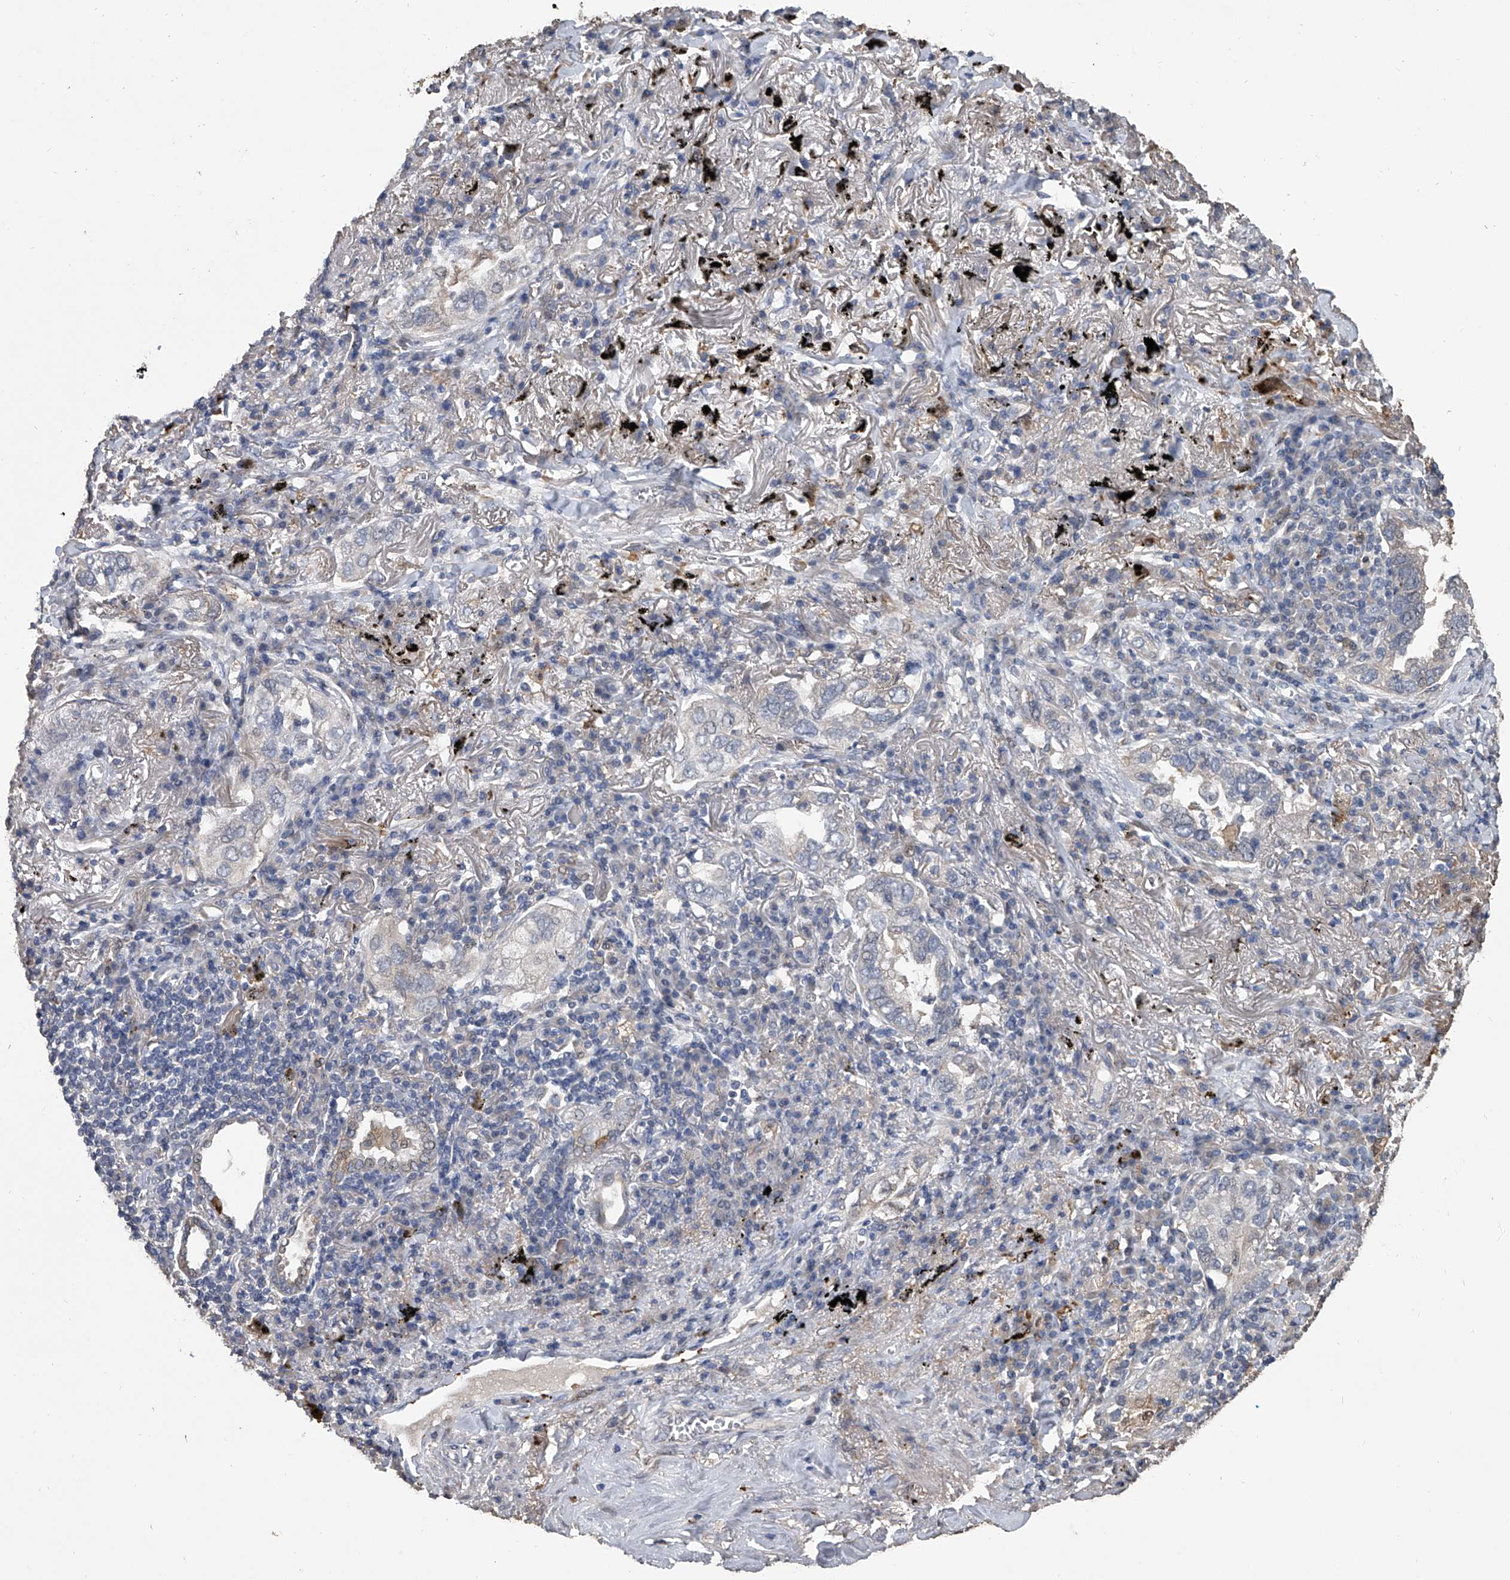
{"staining": {"intensity": "weak", "quantity": "<25%", "location": "cytoplasmic/membranous"}, "tissue": "lung cancer", "cell_type": "Tumor cells", "image_type": "cancer", "snomed": [{"axis": "morphology", "description": "Adenocarcinoma, NOS"}, {"axis": "topography", "description": "Lung"}], "caption": "DAB immunohistochemical staining of lung cancer (adenocarcinoma) shows no significant expression in tumor cells.", "gene": "DOCK9", "patient": {"sex": "male", "age": 65}}